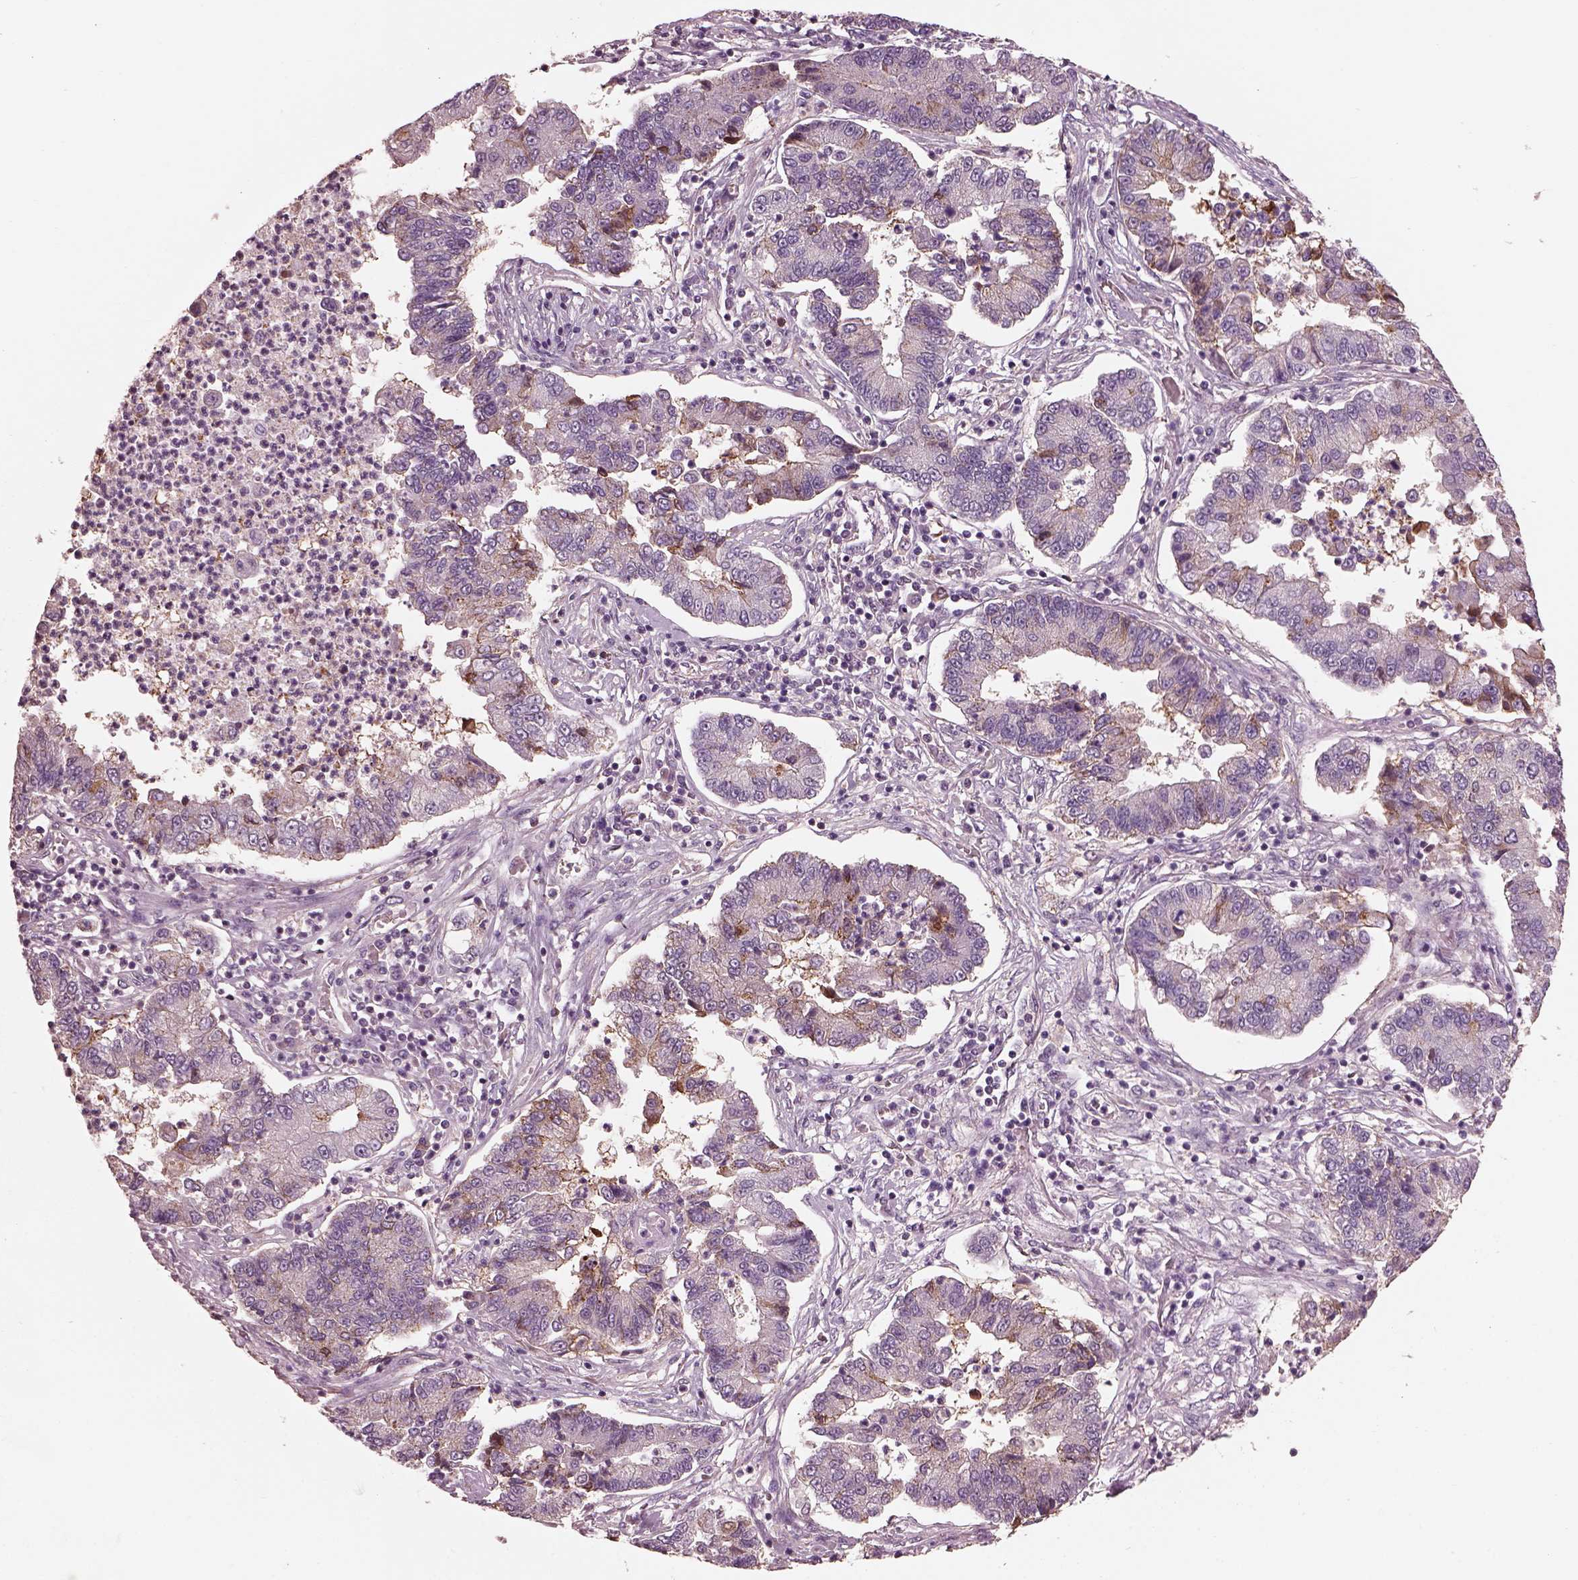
{"staining": {"intensity": "negative", "quantity": "none", "location": "none"}, "tissue": "lung cancer", "cell_type": "Tumor cells", "image_type": "cancer", "snomed": [{"axis": "morphology", "description": "Adenocarcinoma, NOS"}, {"axis": "topography", "description": "Lung"}], "caption": "Immunohistochemistry (IHC) photomicrograph of neoplastic tissue: human lung cancer (adenocarcinoma) stained with DAB reveals no significant protein positivity in tumor cells.", "gene": "SRI", "patient": {"sex": "female", "age": 57}}